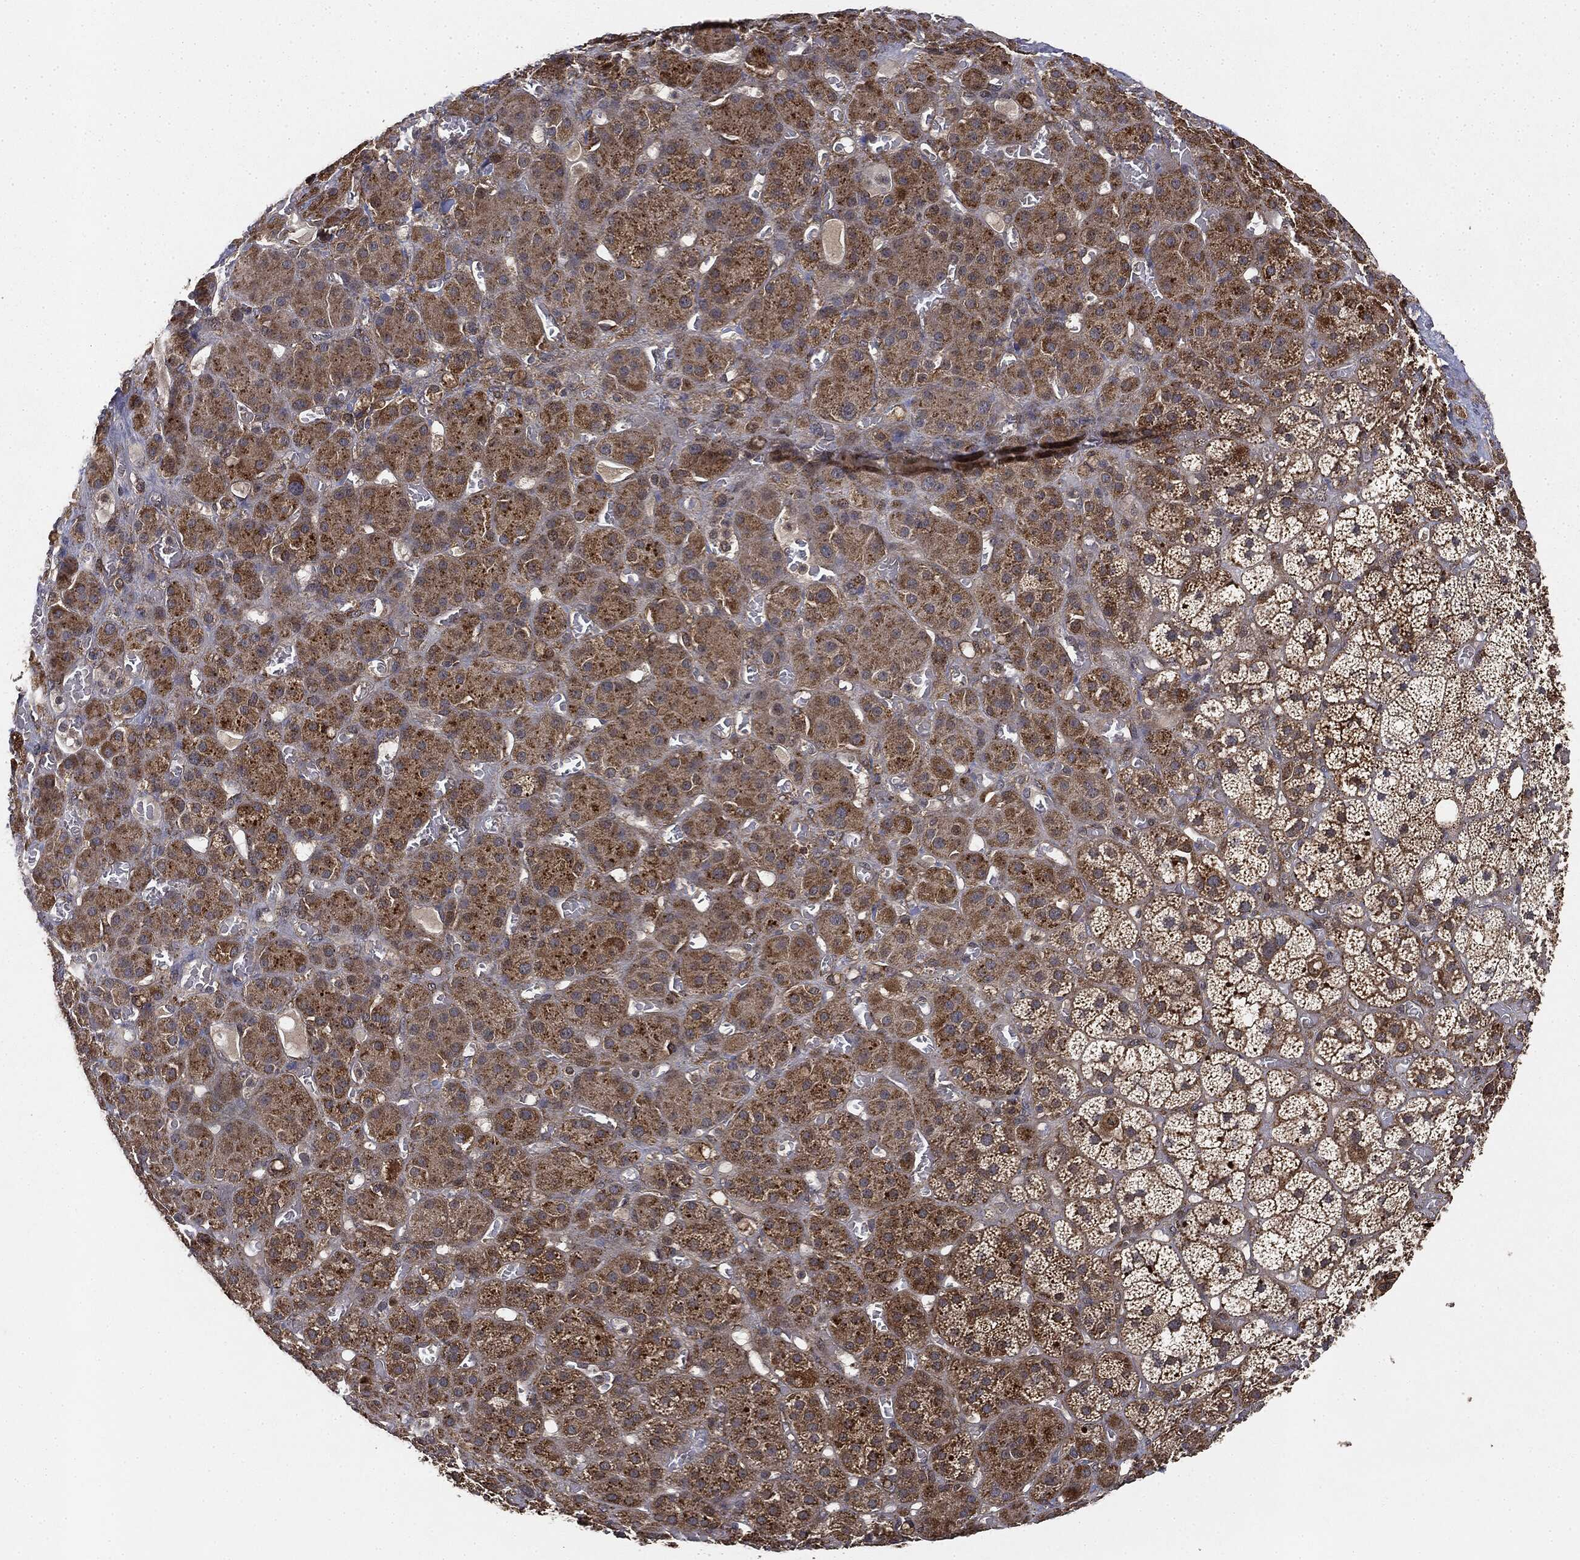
{"staining": {"intensity": "moderate", "quantity": ">75%", "location": "cytoplasmic/membranous"}, "tissue": "adrenal gland", "cell_type": "Glandular cells", "image_type": "normal", "snomed": [{"axis": "morphology", "description": "Normal tissue, NOS"}, {"axis": "topography", "description": "Adrenal gland"}], "caption": "Glandular cells reveal medium levels of moderate cytoplasmic/membranous positivity in about >75% of cells in unremarkable human adrenal gland.", "gene": "MIER2", "patient": {"sex": "male", "age": 70}}